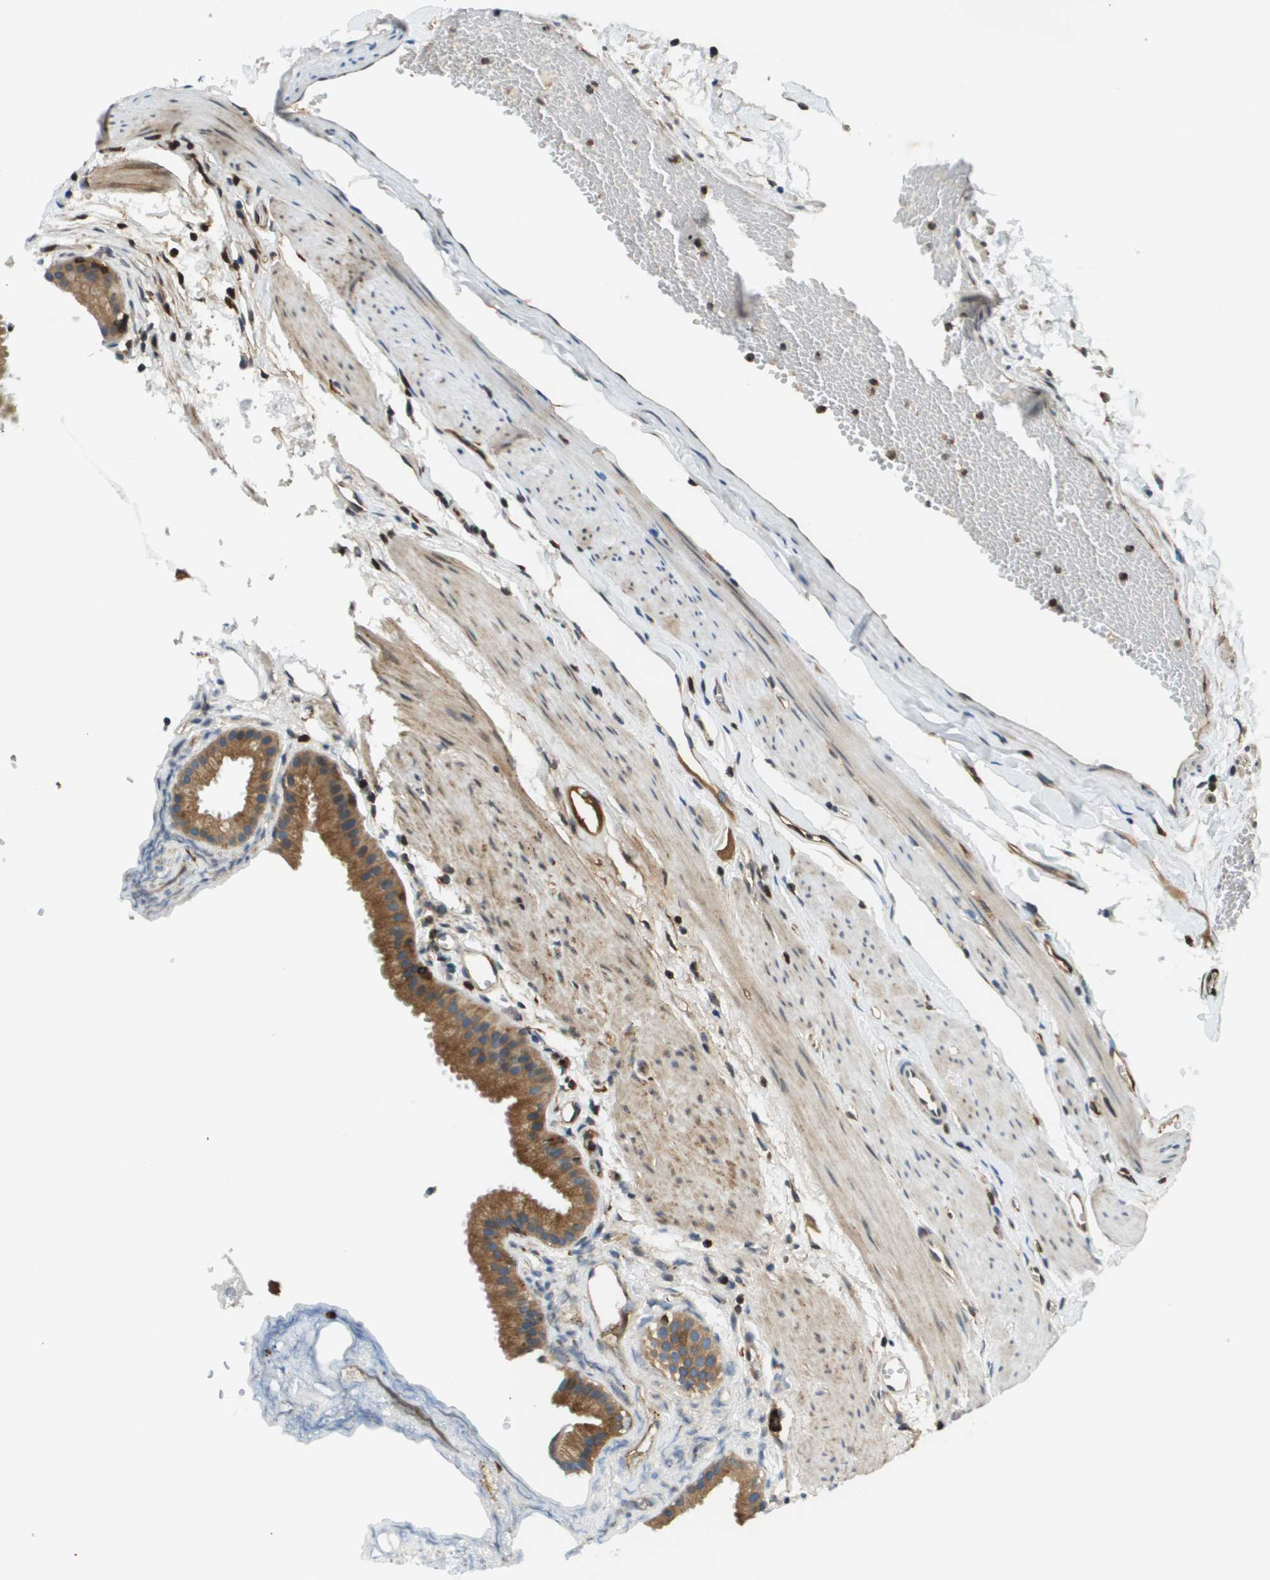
{"staining": {"intensity": "moderate", "quantity": ">75%", "location": "cytoplasmic/membranous"}, "tissue": "gallbladder", "cell_type": "Glandular cells", "image_type": "normal", "snomed": [{"axis": "morphology", "description": "Normal tissue, NOS"}, {"axis": "topography", "description": "Gallbladder"}], "caption": "Immunohistochemistry (DAB (3,3'-diaminobenzidine)) staining of normal human gallbladder shows moderate cytoplasmic/membranous protein expression in approximately >75% of glandular cells.", "gene": "ESYT1", "patient": {"sex": "female", "age": 64}}